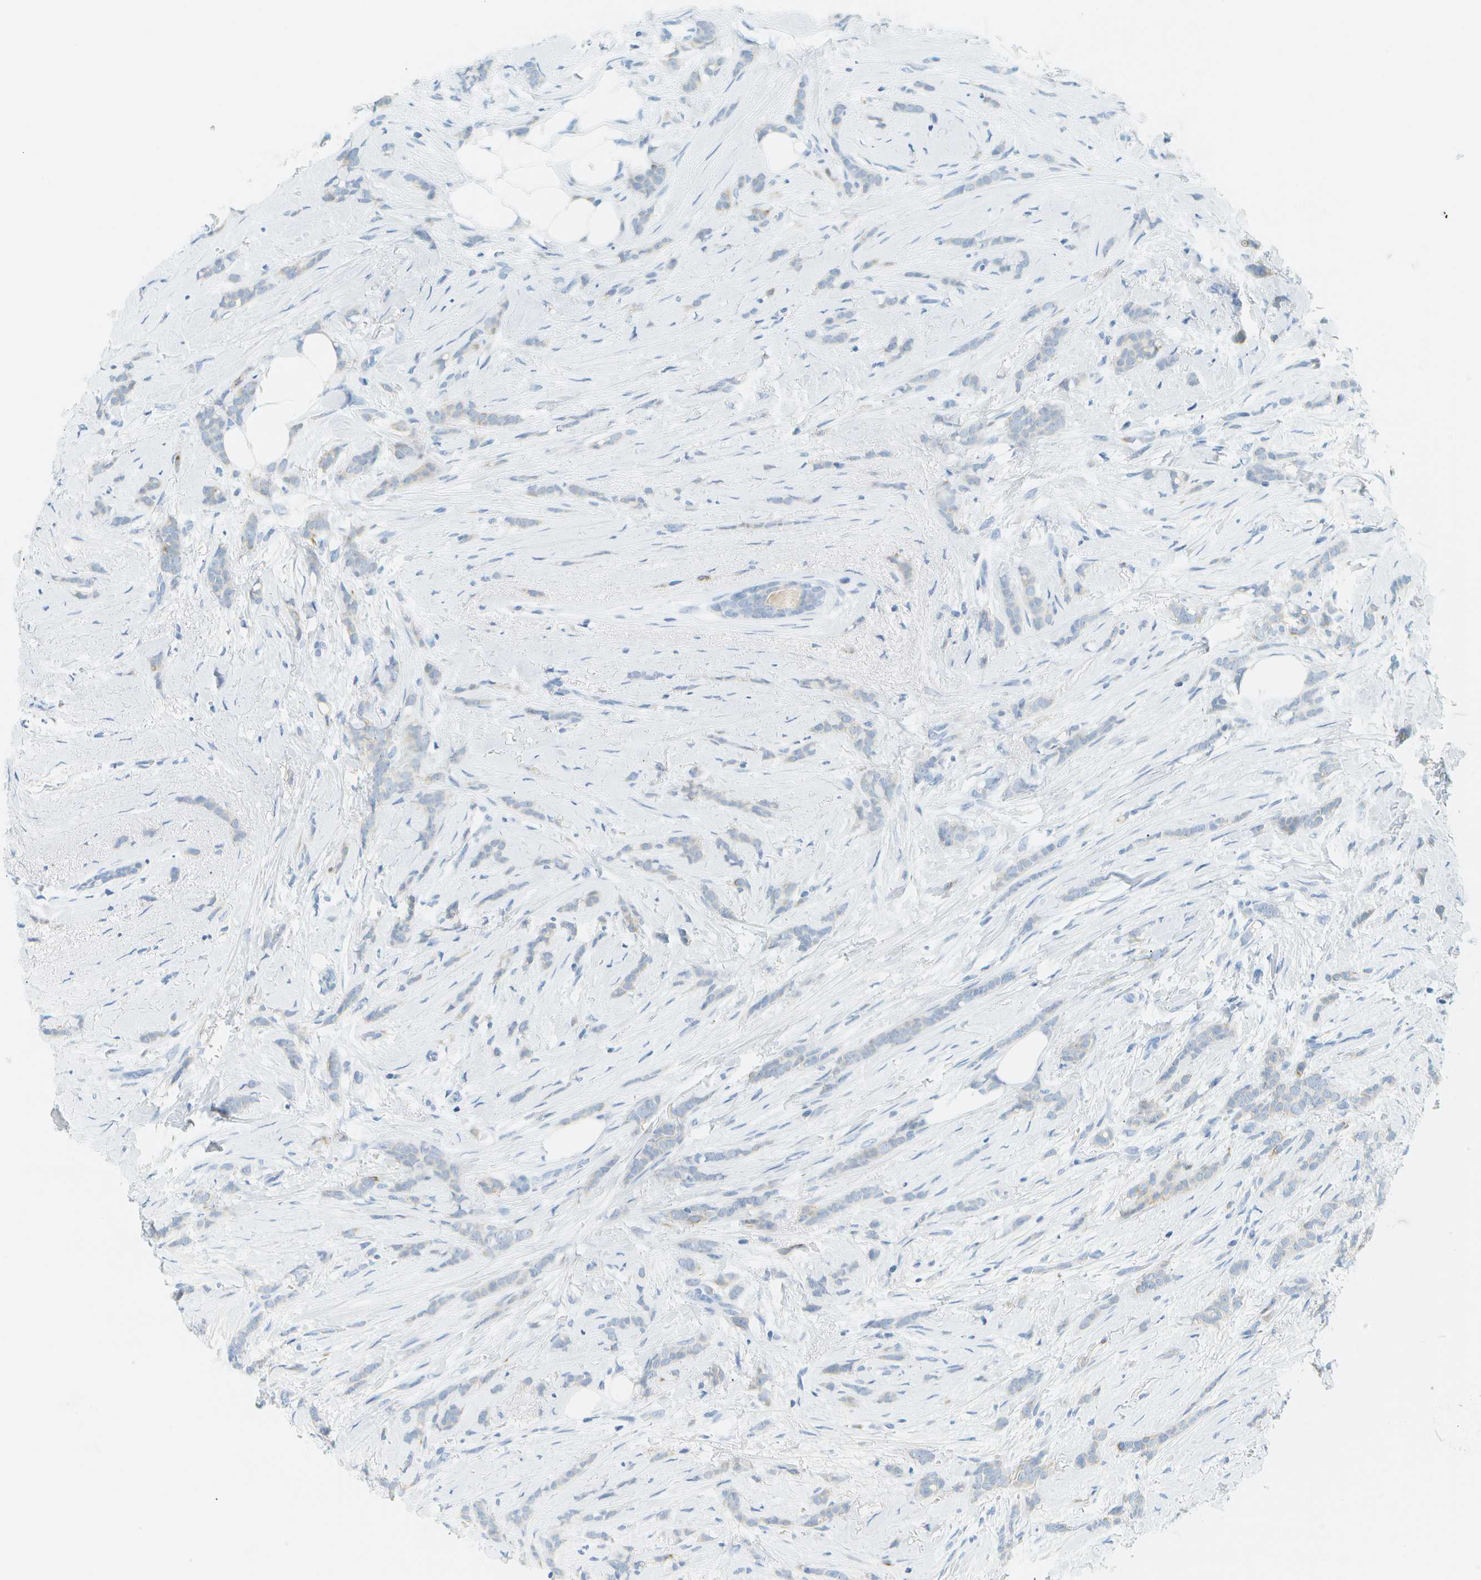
{"staining": {"intensity": "moderate", "quantity": "<25%", "location": "cytoplasmic/membranous"}, "tissue": "breast cancer", "cell_type": "Tumor cells", "image_type": "cancer", "snomed": [{"axis": "morphology", "description": "Lobular carcinoma, in situ"}, {"axis": "morphology", "description": "Lobular carcinoma"}, {"axis": "topography", "description": "Breast"}], "caption": "Breast cancer (lobular carcinoma) stained for a protein (brown) exhibits moderate cytoplasmic/membranous positive expression in about <25% of tumor cells.", "gene": "SMYD5", "patient": {"sex": "female", "age": 41}}